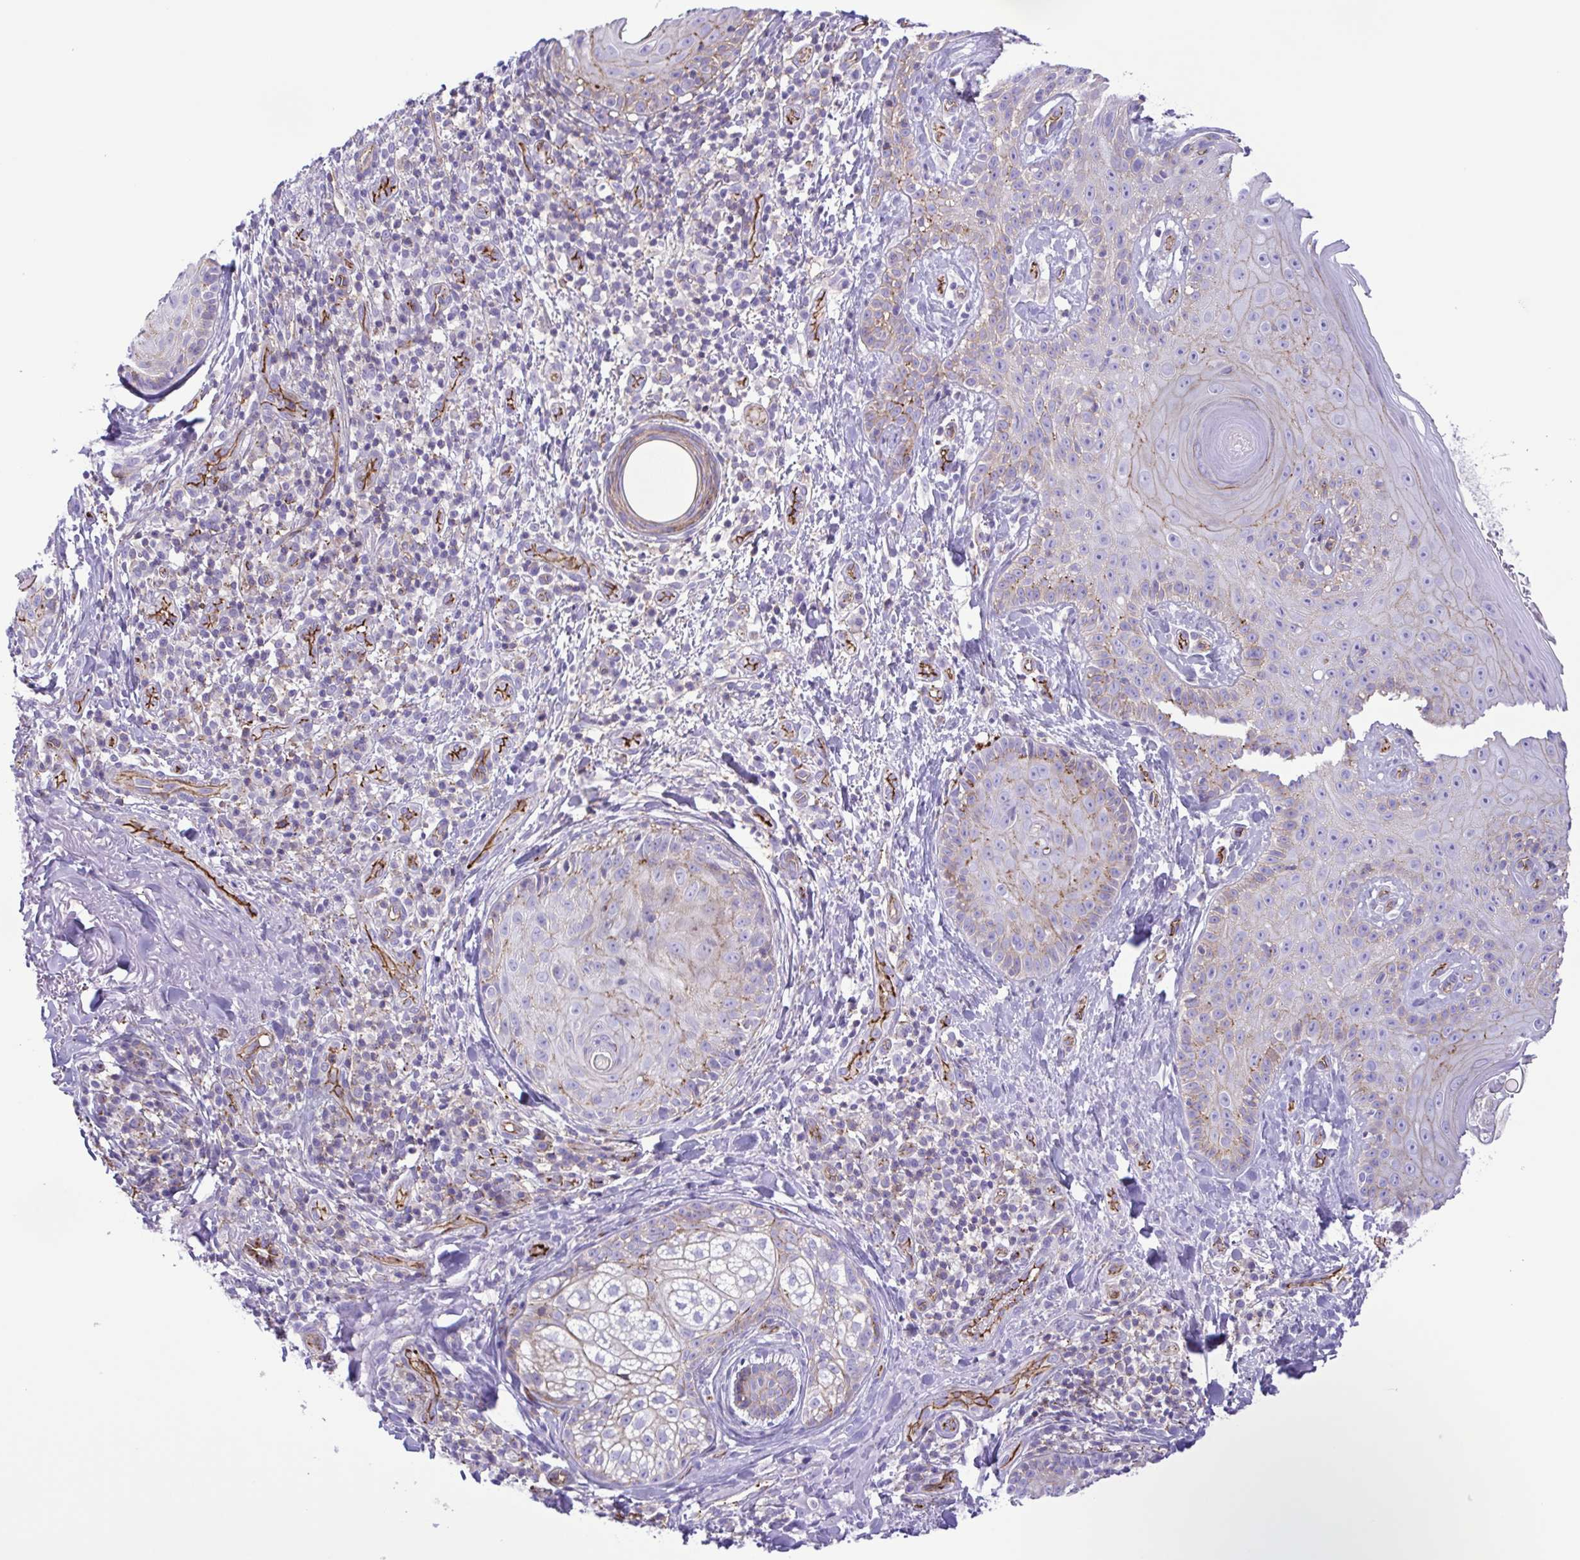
{"staining": {"intensity": "moderate", "quantity": "<25%", "location": "cytoplasmic/membranous"}, "tissue": "skin cancer", "cell_type": "Tumor cells", "image_type": "cancer", "snomed": [{"axis": "morphology", "description": "Basal cell carcinoma"}, {"axis": "topography", "description": "Skin"}], "caption": "Immunohistochemical staining of human skin cancer displays low levels of moderate cytoplasmic/membranous positivity in approximately <25% of tumor cells.", "gene": "FLT1", "patient": {"sex": "male", "age": 65}}